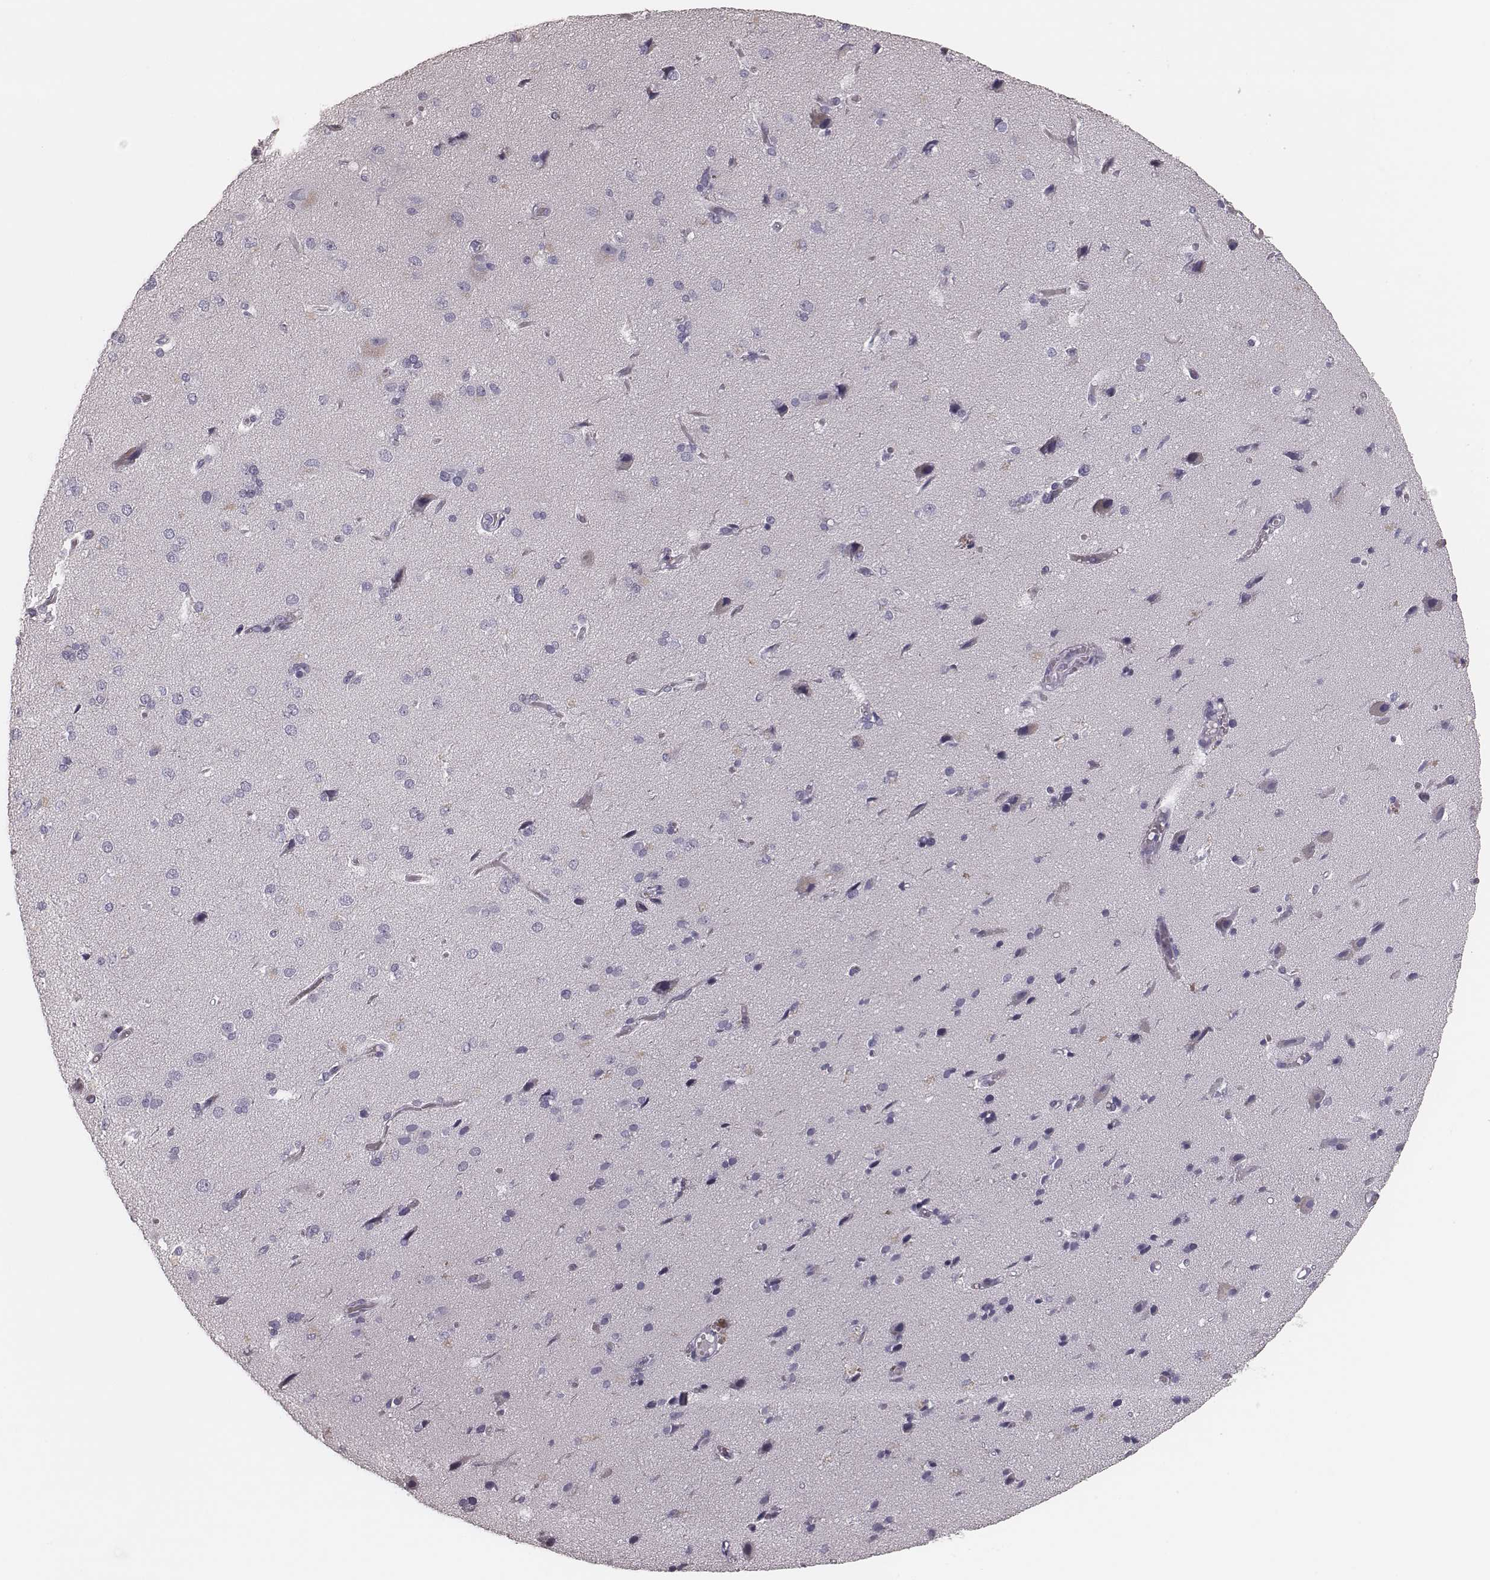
{"staining": {"intensity": "negative", "quantity": "none", "location": "none"}, "tissue": "cerebral cortex", "cell_type": "Endothelial cells", "image_type": "normal", "snomed": [{"axis": "morphology", "description": "Normal tissue, NOS"}, {"axis": "morphology", "description": "Glioma, malignant, High grade"}, {"axis": "topography", "description": "Cerebral cortex"}], "caption": "IHC of benign human cerebral cortex demonstrates no staining in endothelial cells. Nuclei are stained in blue.", "gene": "ELANE", "patient": {"sex": "male", "age": 71}}